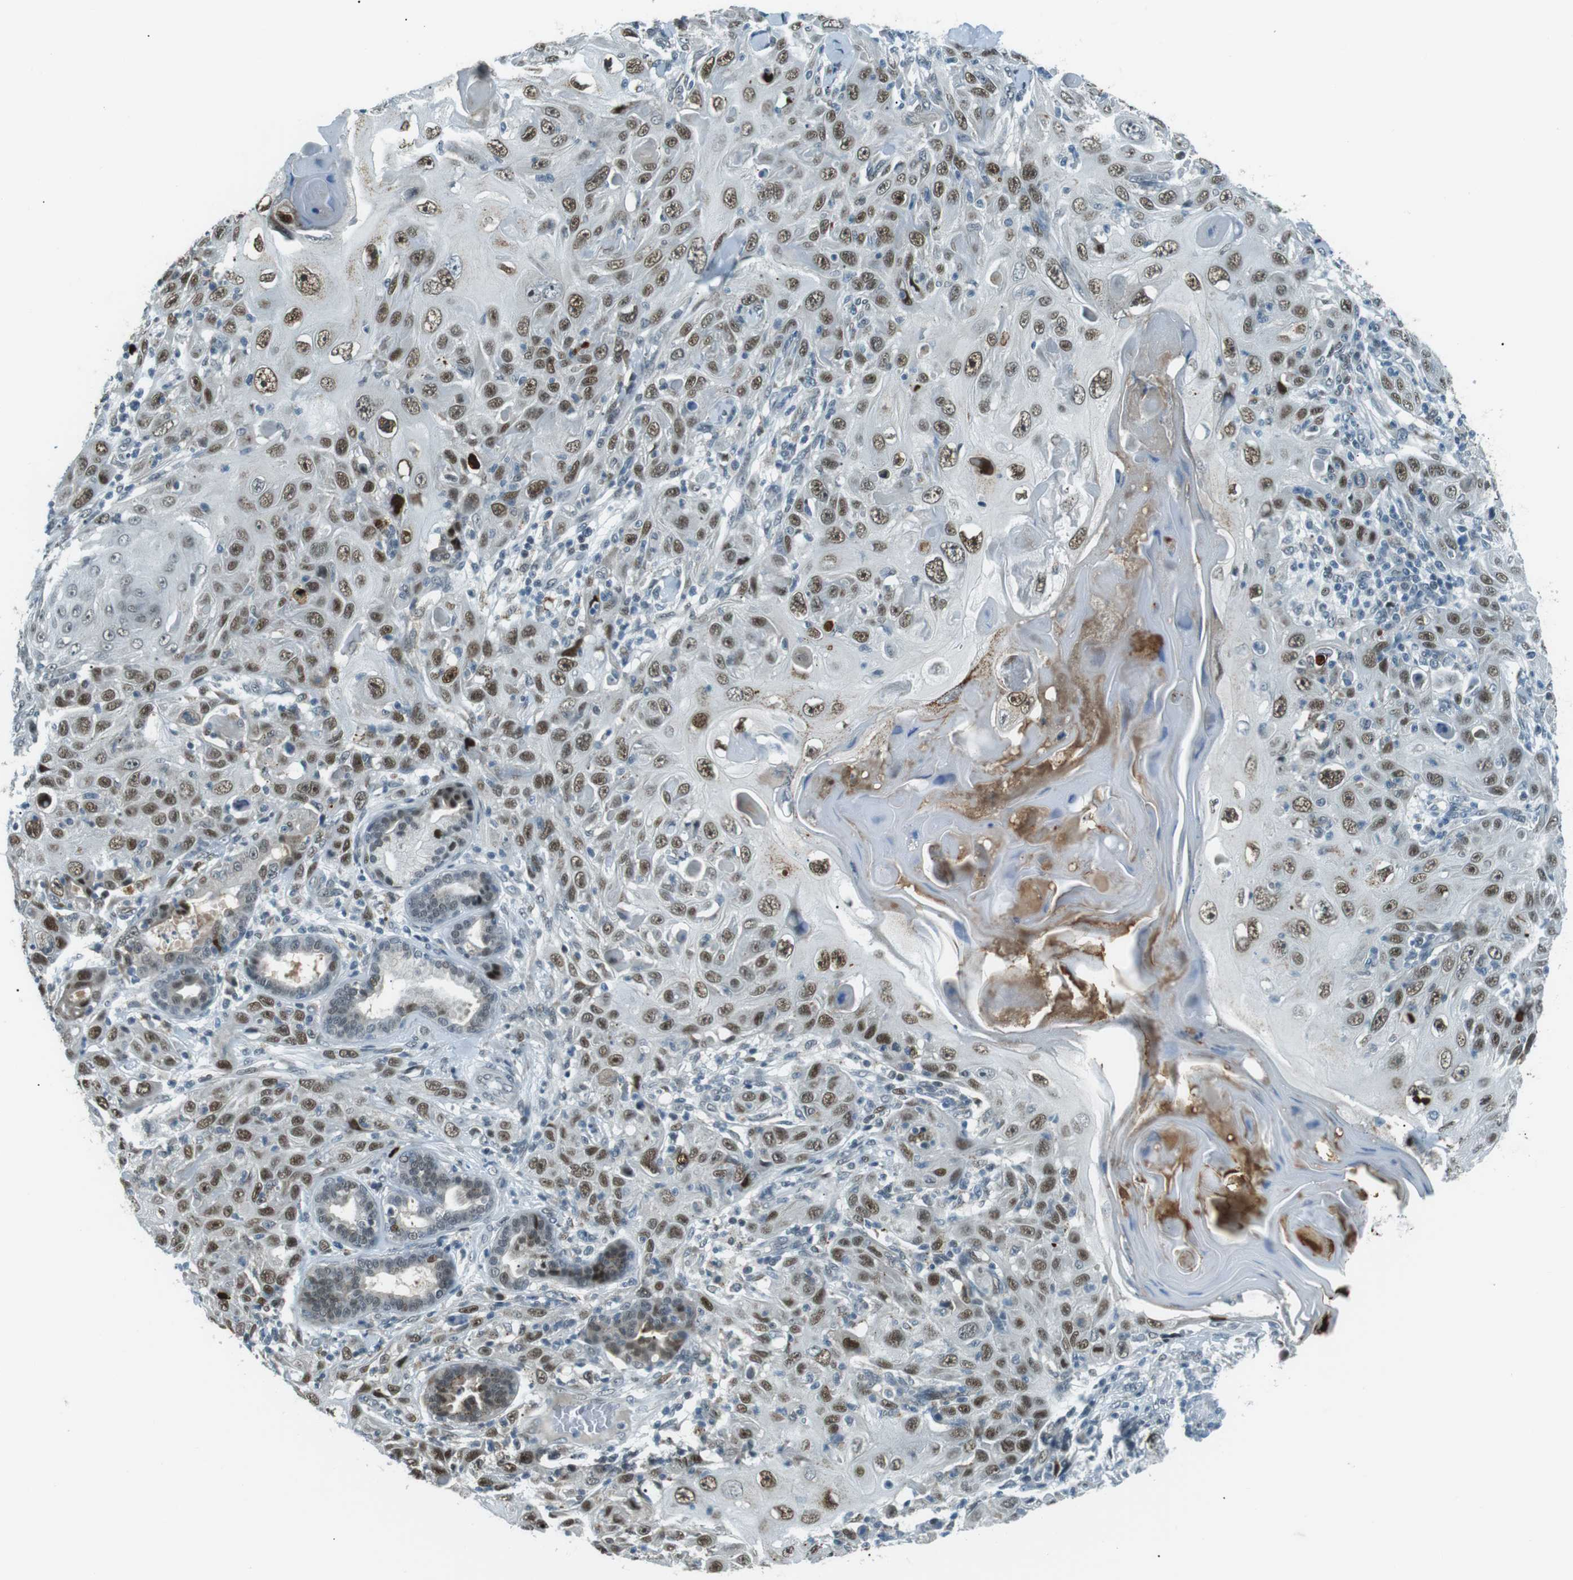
{"staining": {"intensity": "moderate", "quantity": ">75%", "location": "nuclear"}, "tissue": "skin cancer", "cell_type": "Tumor cells", "image_type": "cancer", "snomed": [{"axis": "morphology", "description": "Squamous cell carcinoma, NOS"}, {"axis": "topography", "description": "Skin"}], "caption": "The micrograph reveals immunohistochemical staining of skin cancer. There is moderate nuclear expression is seen in approximately >75% of tumor cells. The staining was performed using DAB (3,3'-diaminobenzidine) to visualize the protein expression in brown, while the nuclei were stained in blue with hematoxylin (Magnification: 20x).", "gene": "PJA1", "patient": {"sex": "female", "age": 88}}